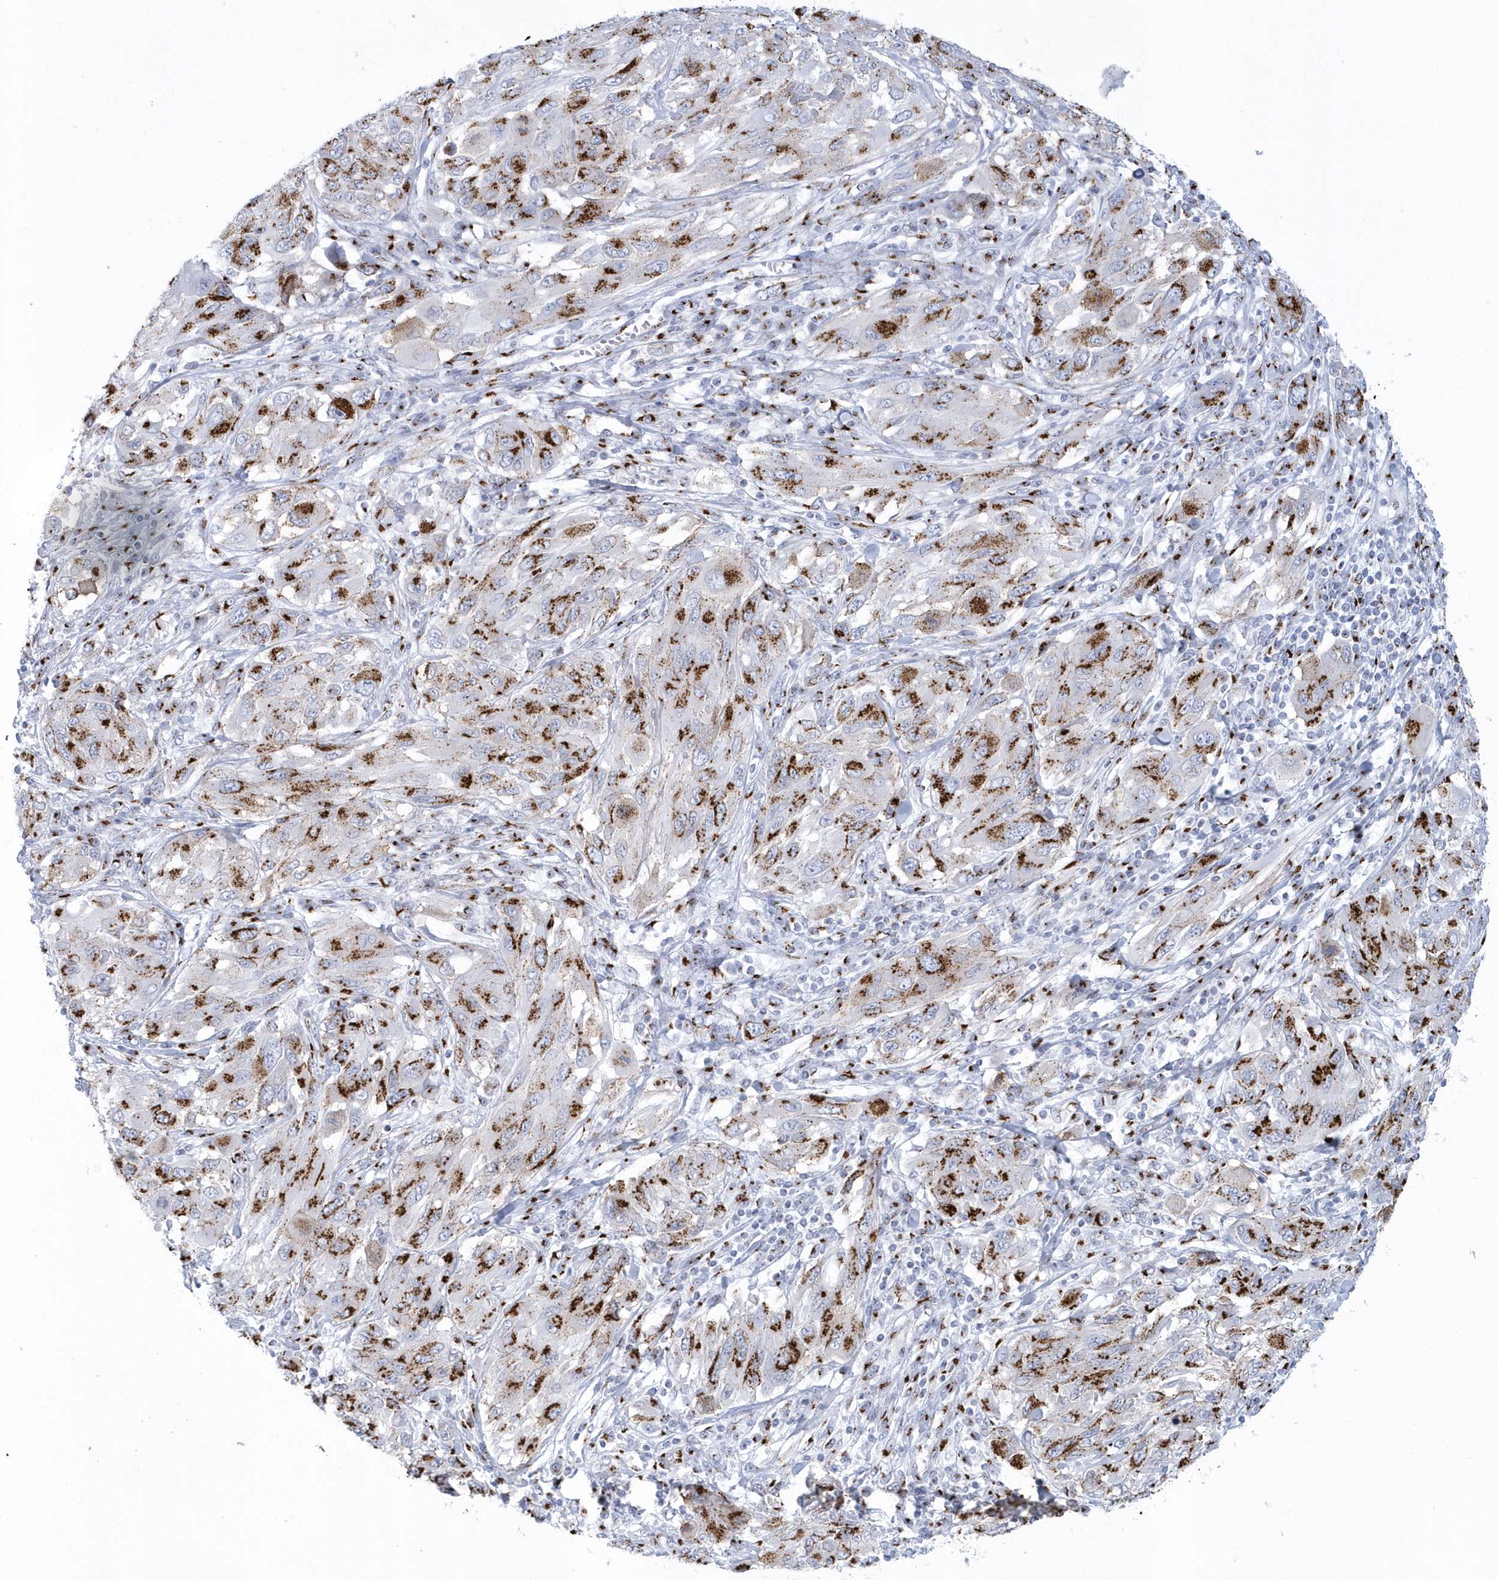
{"staining": {"intensity": "moderate", "quantity": ">75%", "location": "cytoplasmic/membranous"}, "tissue": "melanoma", "cell_type": "Tumor cells", "image_type": "cancer", "snomed": [{"axis": "morphology", "description": "Malignant melanoma, NOS"}, {"axis": "topography", "description": "Skin"}], "caption": "Immunohistochemistry (IHC) micrograph of neoplastic tissue: melanoma stained using immunohistochemistry displays medium levels of moderate protein expression localized specifically in the cytoplasmic/membranous of tumor cells, appearing as a cytoplasmic/membranous brown color.", "gene": "SLX9", "patient": {"sex": "female", "age": 91}}